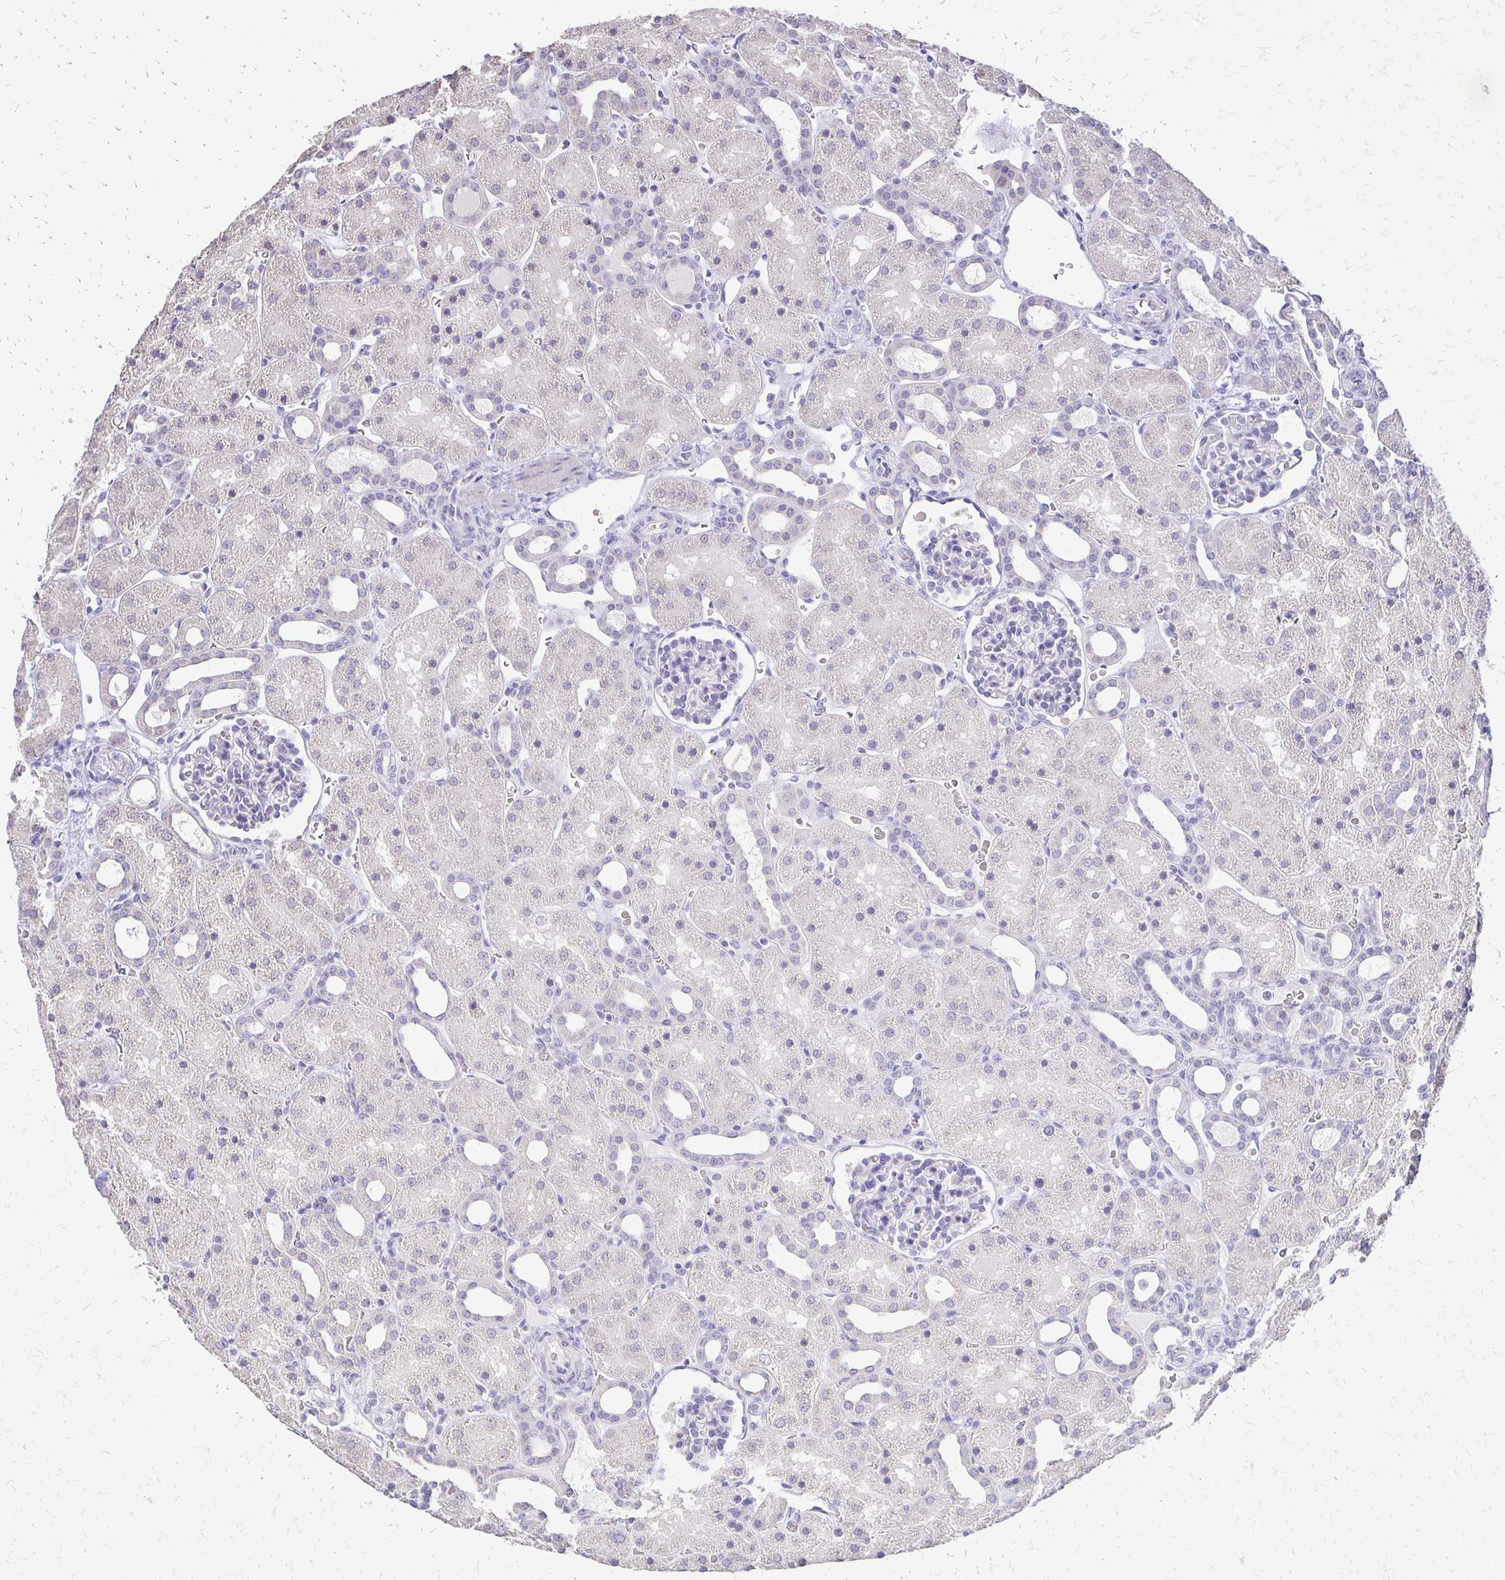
{"staining": {"intensity": "negative", "quantity": "none", "location": "none"}, "tissue": "kidney", "cell_type": "Cells in glomeruli", "image_type": "normal", "snomed": [{"axis": "morphology", "description": "Normal tissue, NOS"}, {"axis": "topography", "description": "Kidney"}], "caption": "High power microscopy image of an immunohistochemistry image of unremarkable kidney, revealing no significant expression in cells in glomeruli.", "gene": "ALPG", "patient": {"sex": "male", "age": 2}}